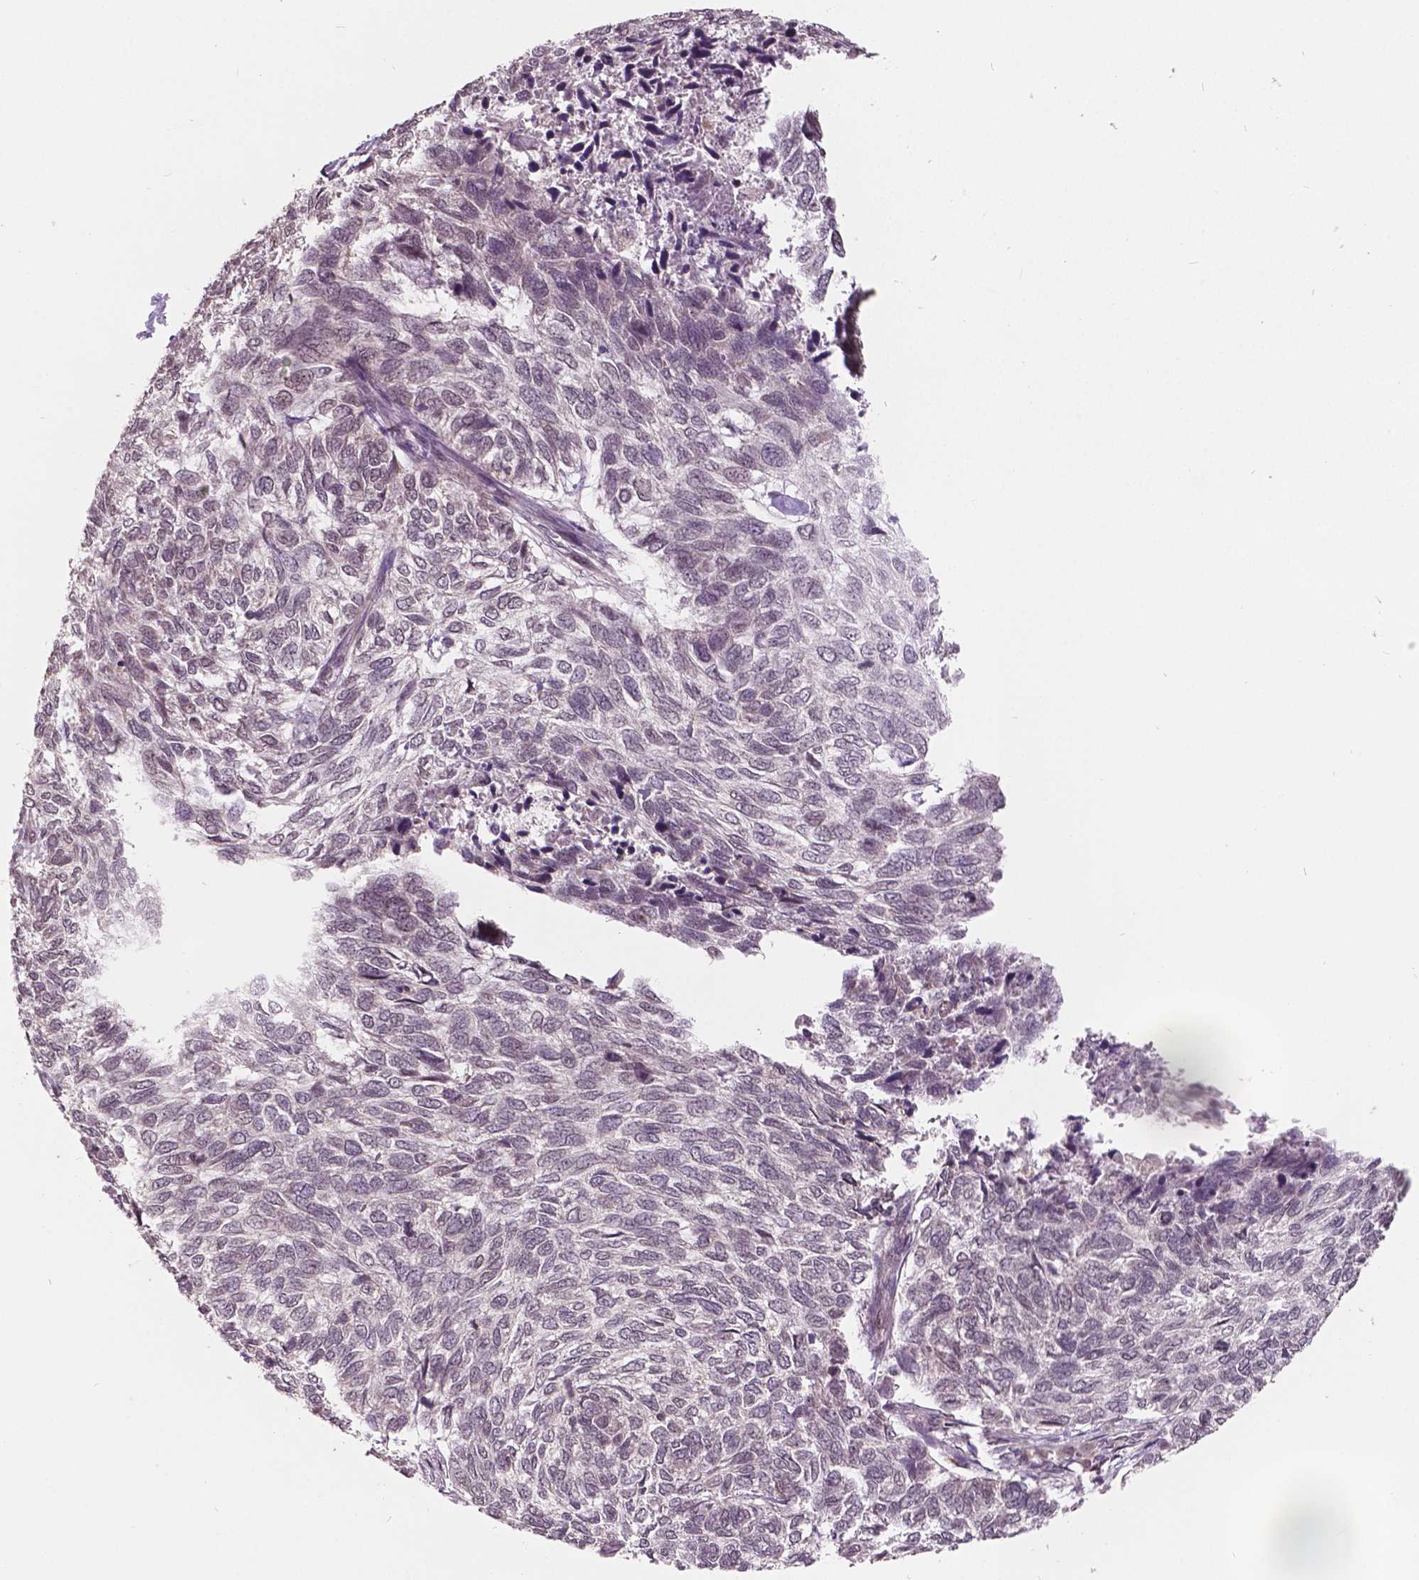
{"staining": {"intensity": "negative", "quantity": "none", "location": "none"}, "tissue": "skin cancer", "cell_type": "Tumor cells", "image_type": "cancer", "snomed": [{"axis": "morphology", "description": "Basal cell carcinoma"}, {"axis": "topography", "description": "Skin"}], "caption": "This histopathology image is of skin cancer stained with immunohistochemistry (IHC) to label a protein in brown with the nuclei are counter-stained blue. There is no staining in tumor cells.", "gene": "HMBOX1", "patient": {"sex": "female", "age": 65}}